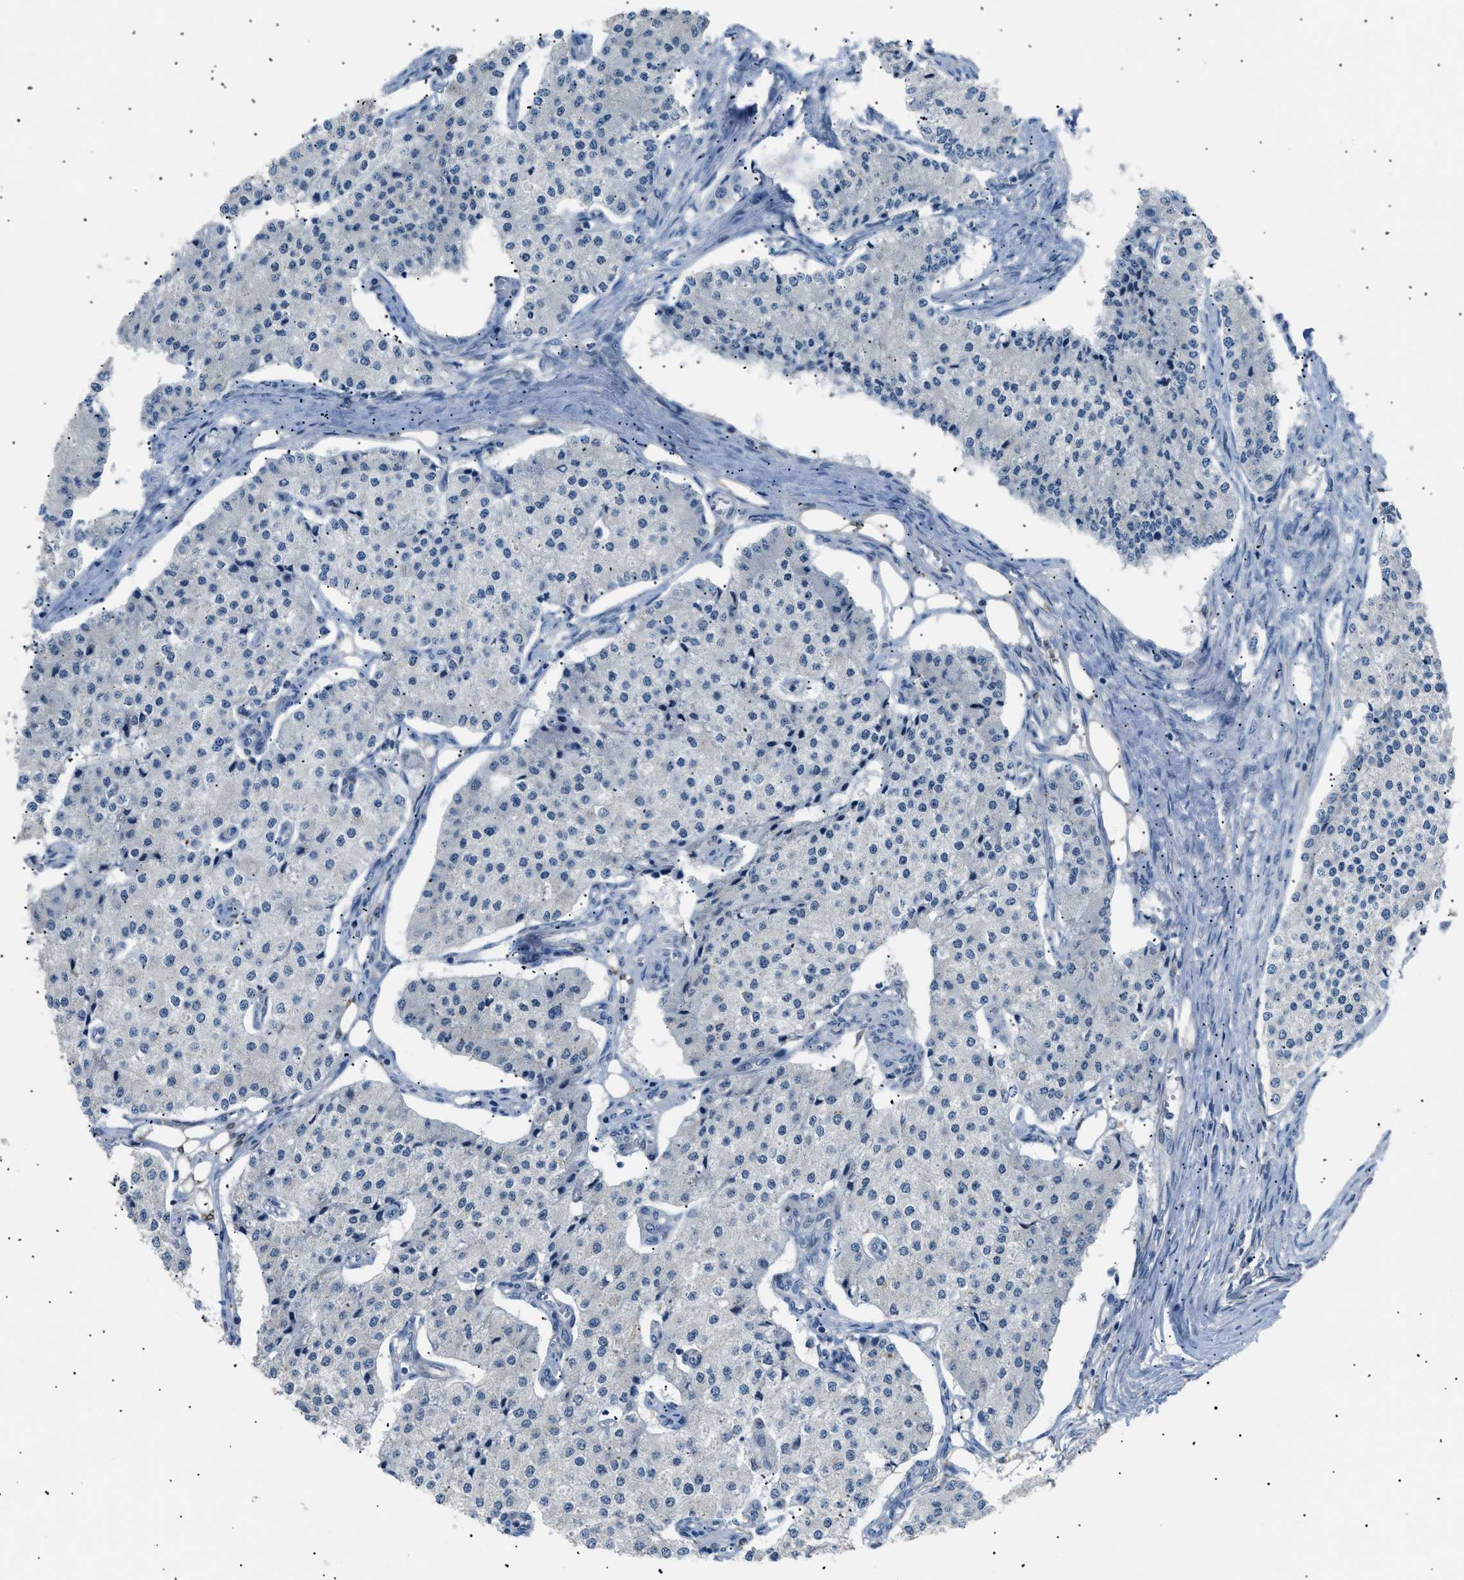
{"staining": {"intensity": "negative", "quantity": "none", "location": "none"}, "tissue": "carcinoid", "cell_type": "Tumor cells", "image_type": "cancer", "snomed": [{"axis": "morphology", "description": "Carcinoid, malignant, NOS"}, {"axis": "topography", "description": "Colon"}], "caption": "IHC photomicrograph of neoplastic tissue: carcinoid (malignant) stained with DAB (3,3'-diaminobenzidine) demonstrates no significant protein positivity in tumor cells.", "gene": "AKR1A1", "patient": {"sex": "female", "age": 52}}